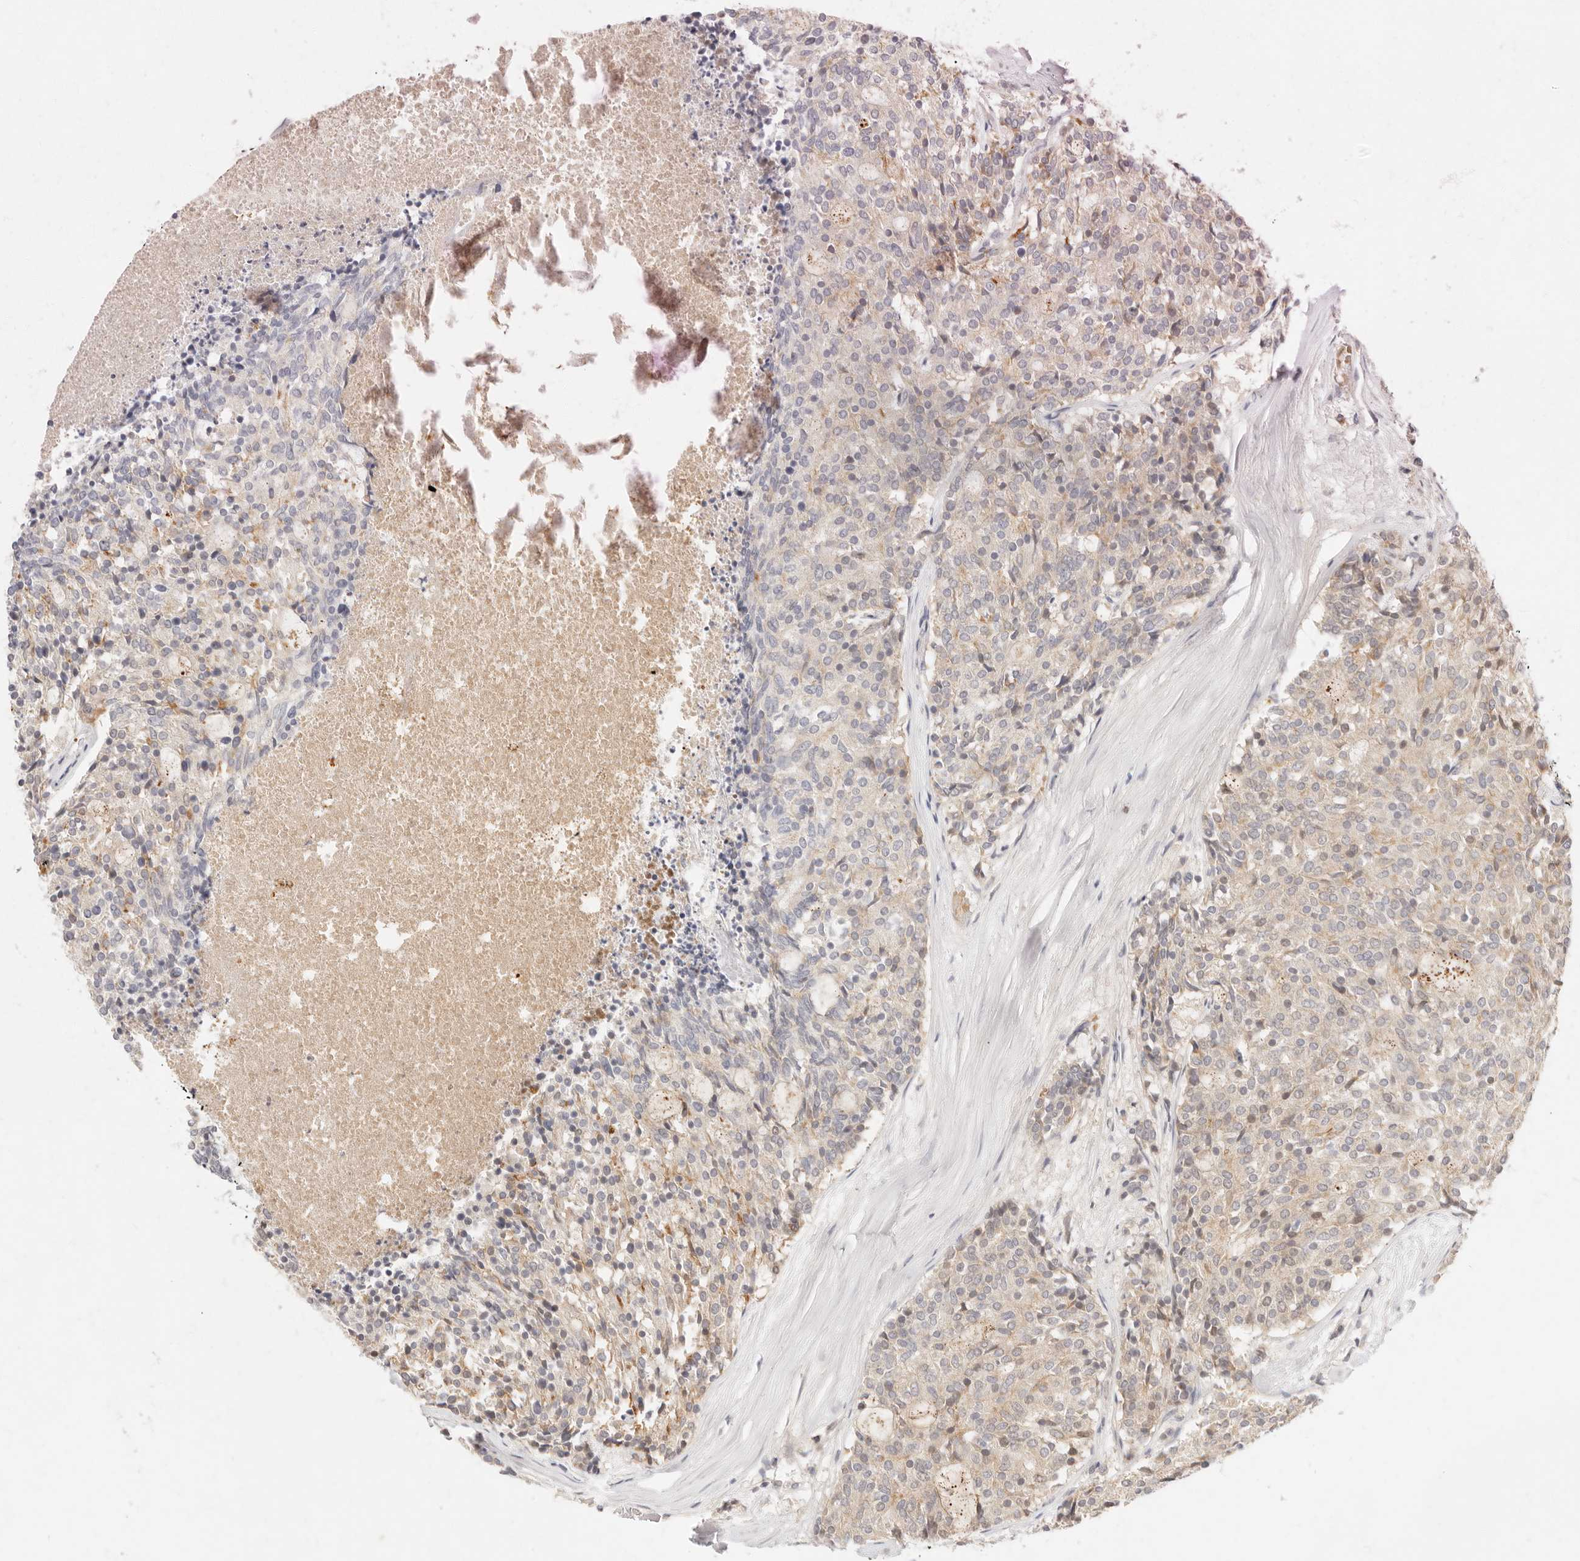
{"staining": {"intensity": "weak", "quantity": "<25%", "location": "cytoplasmic/membranous"}, "tissue": "carcinoid", "cell_type": "Tumor cells", "image_type": "cancer", "snomed": [{"axis": "morphology", "description": "Carcinoid, malignant, NOS"}, {"axis": "topography", "description": "Pancreas"}], "caption": "There is no significant staining in tumor cells of carcinoid (malignant). (DAB IHC visualized using brightfield microscopy, high magnification).", "gene": "ASCL3", "patient": {"sex": "female", "age": 54}}